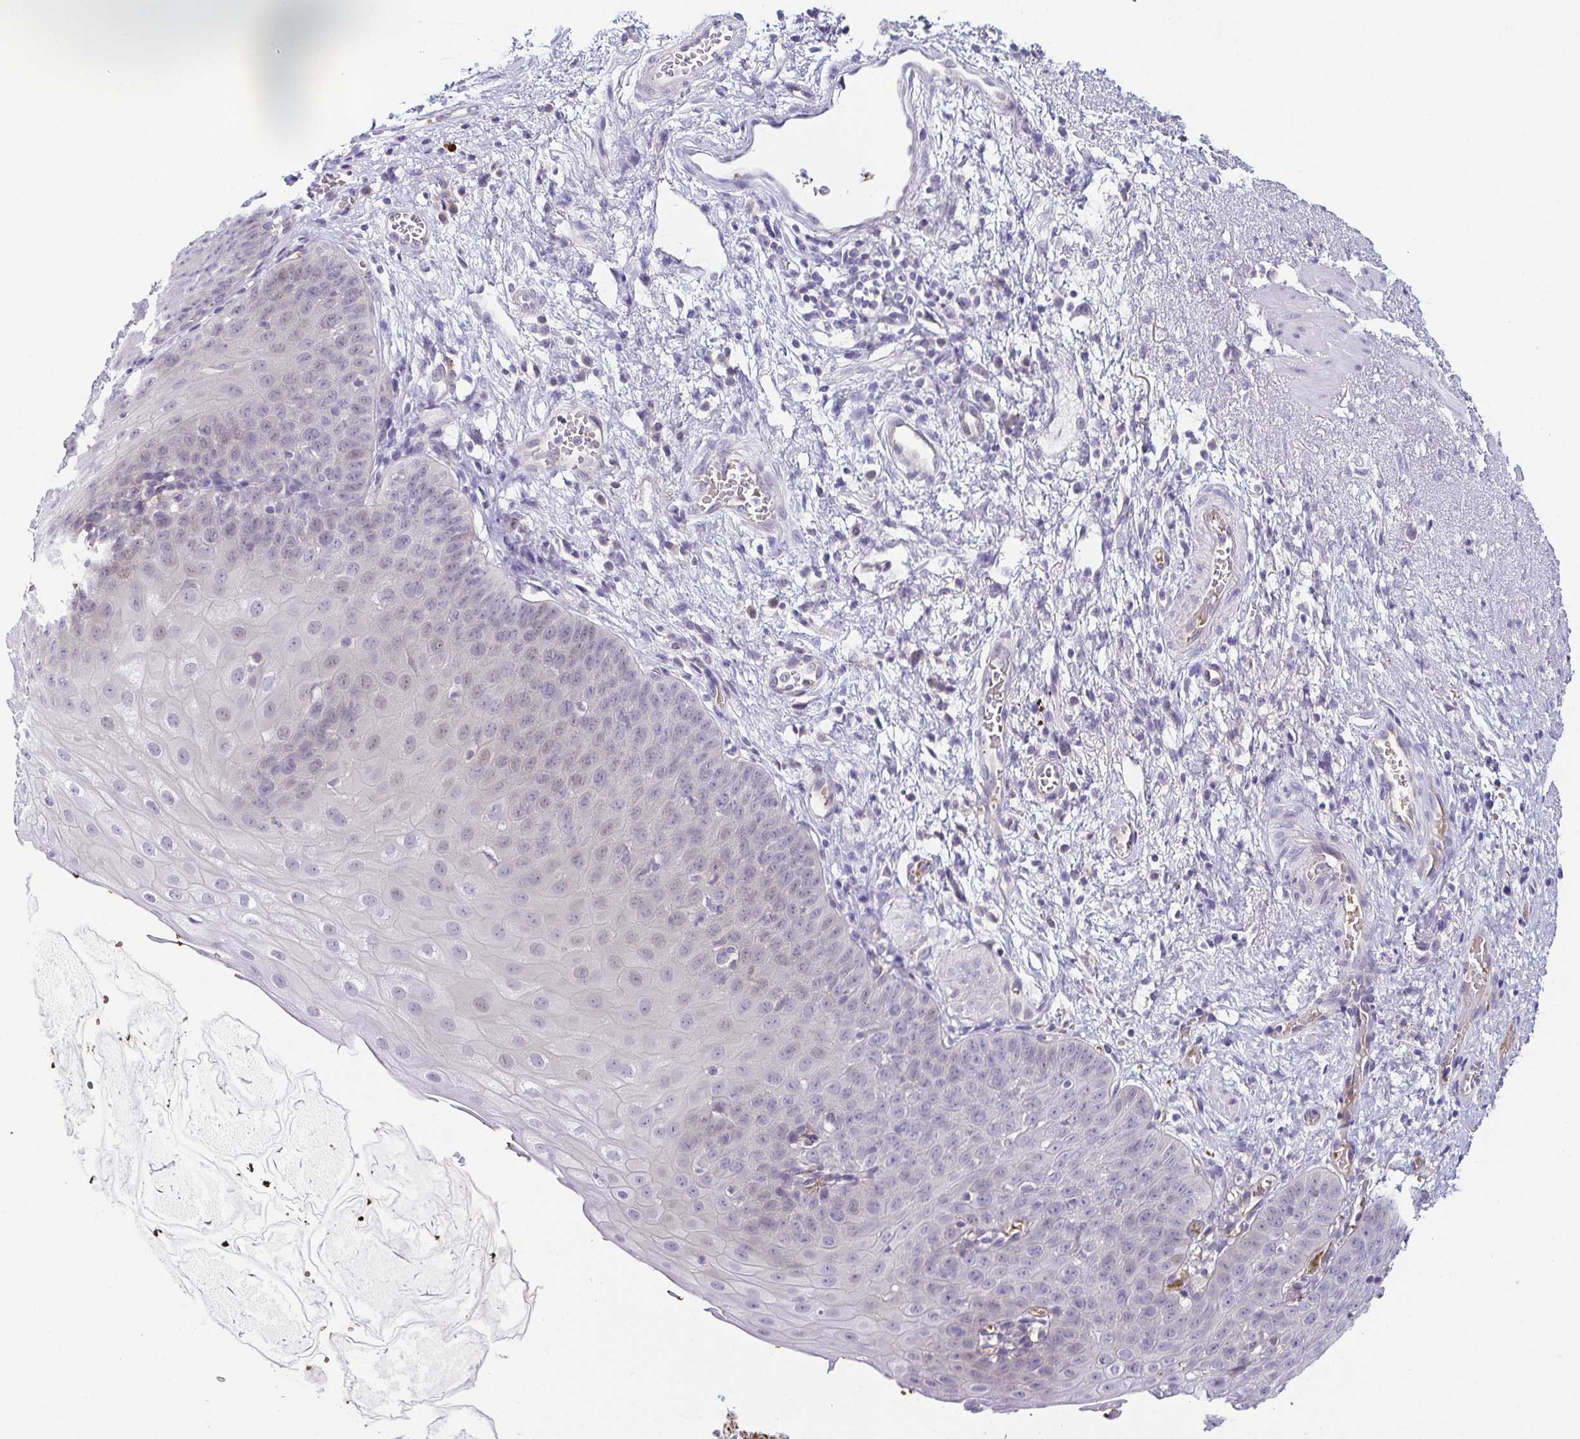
{"staining": {"intensity": "negative", "quantity": "none", "location": "none"}, "tissue": "esophagus", "cell_type": "Squamous epithelial cells", "image_type": "normal", "snomed": [{"axis": "morphology", "description": "Normal tissue, NOS"}, {"axis": "topography", "description": "Esophagus"}], "caption": "Immunohistochemistry (IHC) of benign human esophagus shows no expression in squamous epithelial cells.", "gene": "FAM162B", "patient": {"sex": "male", "age": 71}}